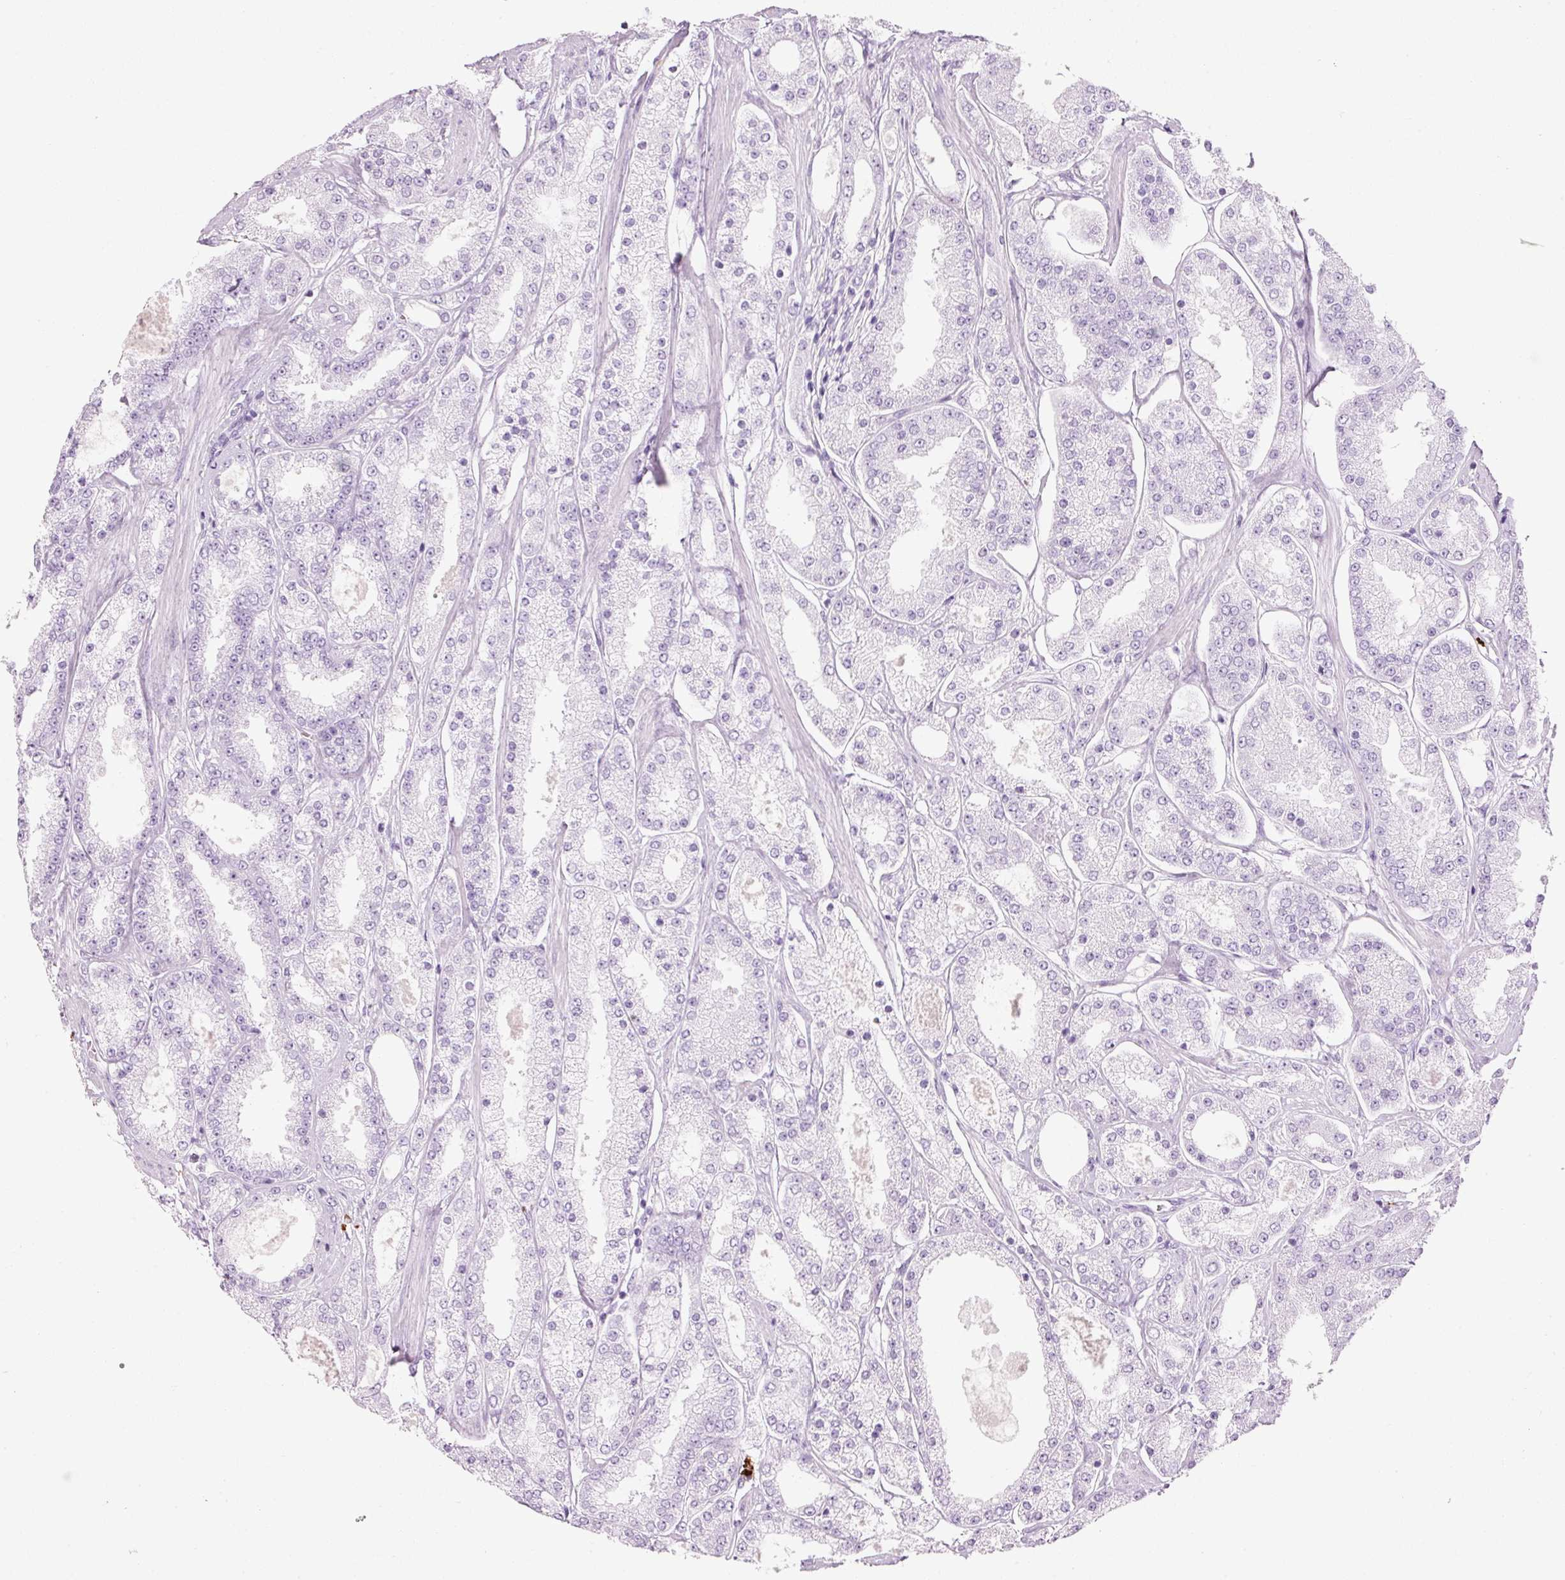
{"staining": {"intensity": "negative", "quantity": "none", "location": "none"}, "tissue": "prostate cancer", "cell_type": "Tumor cells", "image_type": "cancer", "snomed": [{"axis": "morphology", "description": "Adenocarcinoma, High grade"}, {"axis": "topography", "description": "Prostate"}], "caption": "Prostate cancer was stained to show a protein in brown. There is no significant expression in tumor cells.", "gene": "CMA1", "patient": {"sex": "male", "age": 69}}